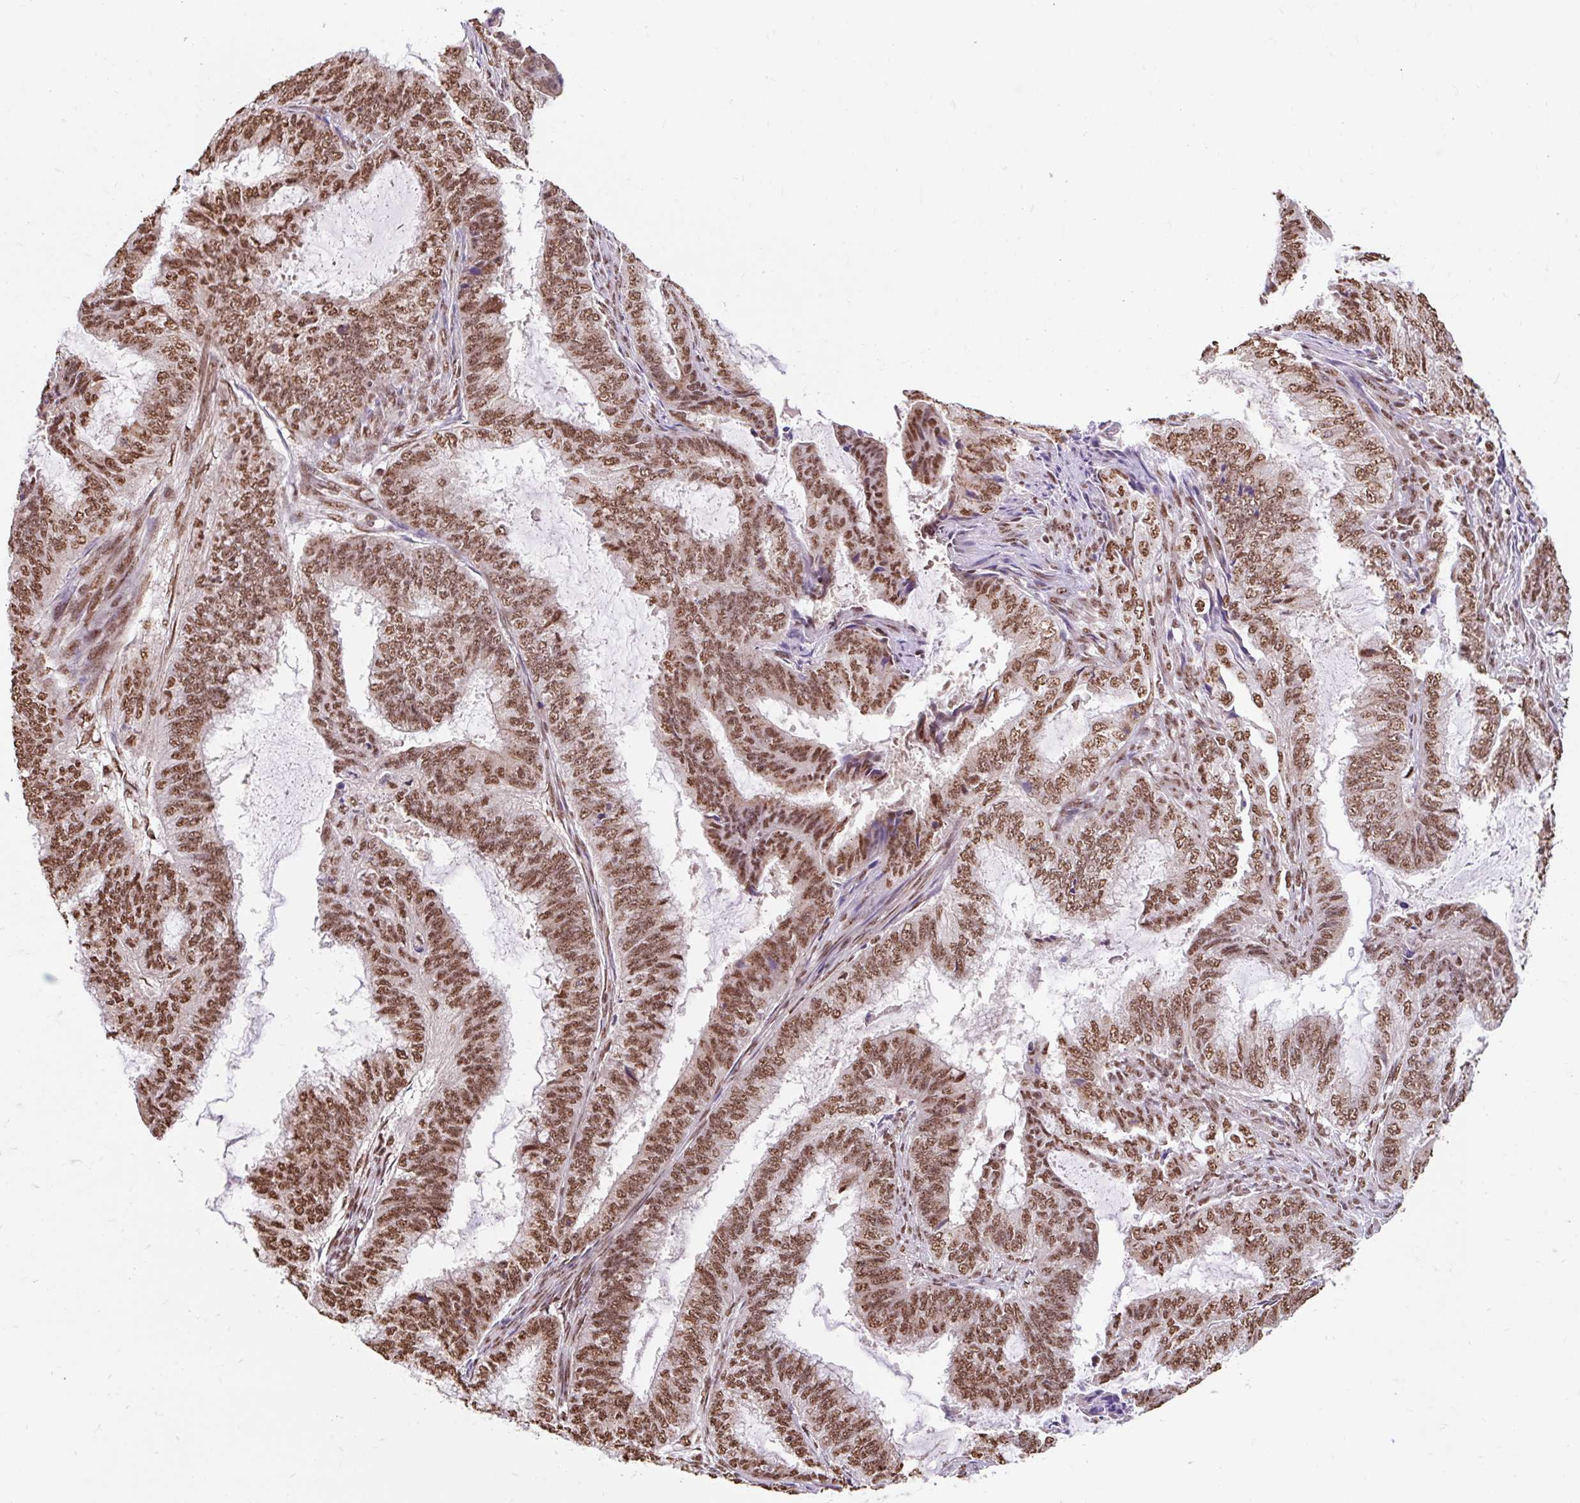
{"staining": {"intensity": "moderate", "quantity": ">75%", "location": "nuclear"}, "tissue": "endometrial cancer", "cell_type": "Tumor cells", "image_type": "cancer", "snomed": [{"axis": "morphology", "description": "Adenocarcinoma, NOS"}, {"axis": "topography", "description": "Endometrium"}], "caption": "An immunohistochemistry (IHC) photomicrograph of neoplastic tissue is shown. Protein staining in brown shows moderate nuclear positivity in endometrial cancer (adenocarcinoma) within tumor cells.", "gene": "BICRA", "patient": {"sex": "female", "age": 51}}